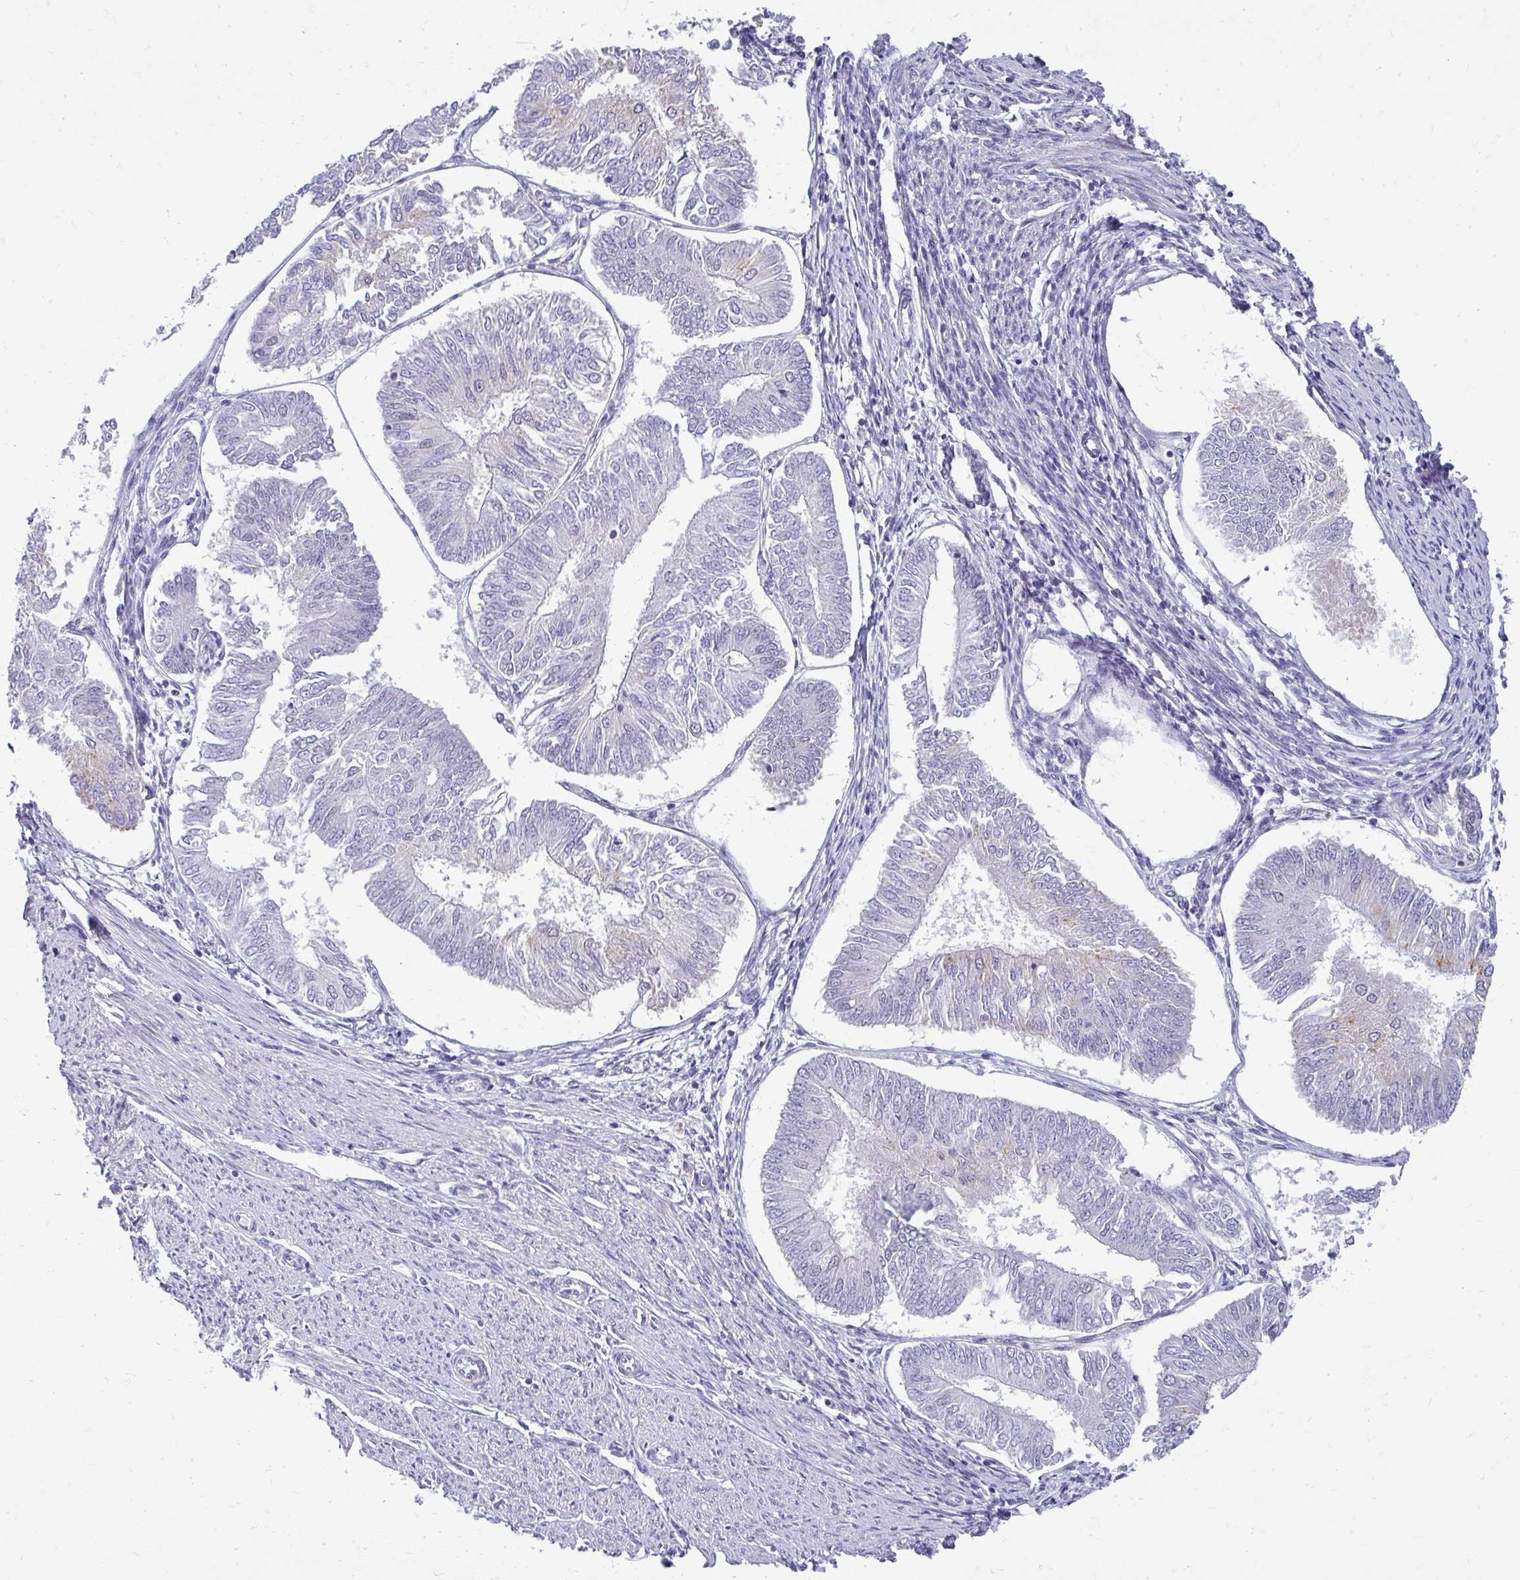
{"staining": {"intensity": "weak", "quantity": "<25%", "location": "cytoplasmic/membranous"}, "tissue": "endometrial cancer", "cell_type": "Tumor cells", "image_type": "cancer", "snomed": [{"axis": "morphology", "description": "Adenocarcinoma, NOS"}, {"axis": "topography", "description": "Endometrium"}], "caption": "Endometrial cancer was stained to show a protein in brown. There is no significant expression in tumor cells.", "gene": "TEX33", "patient": {"sex": "female", "age": 58}}